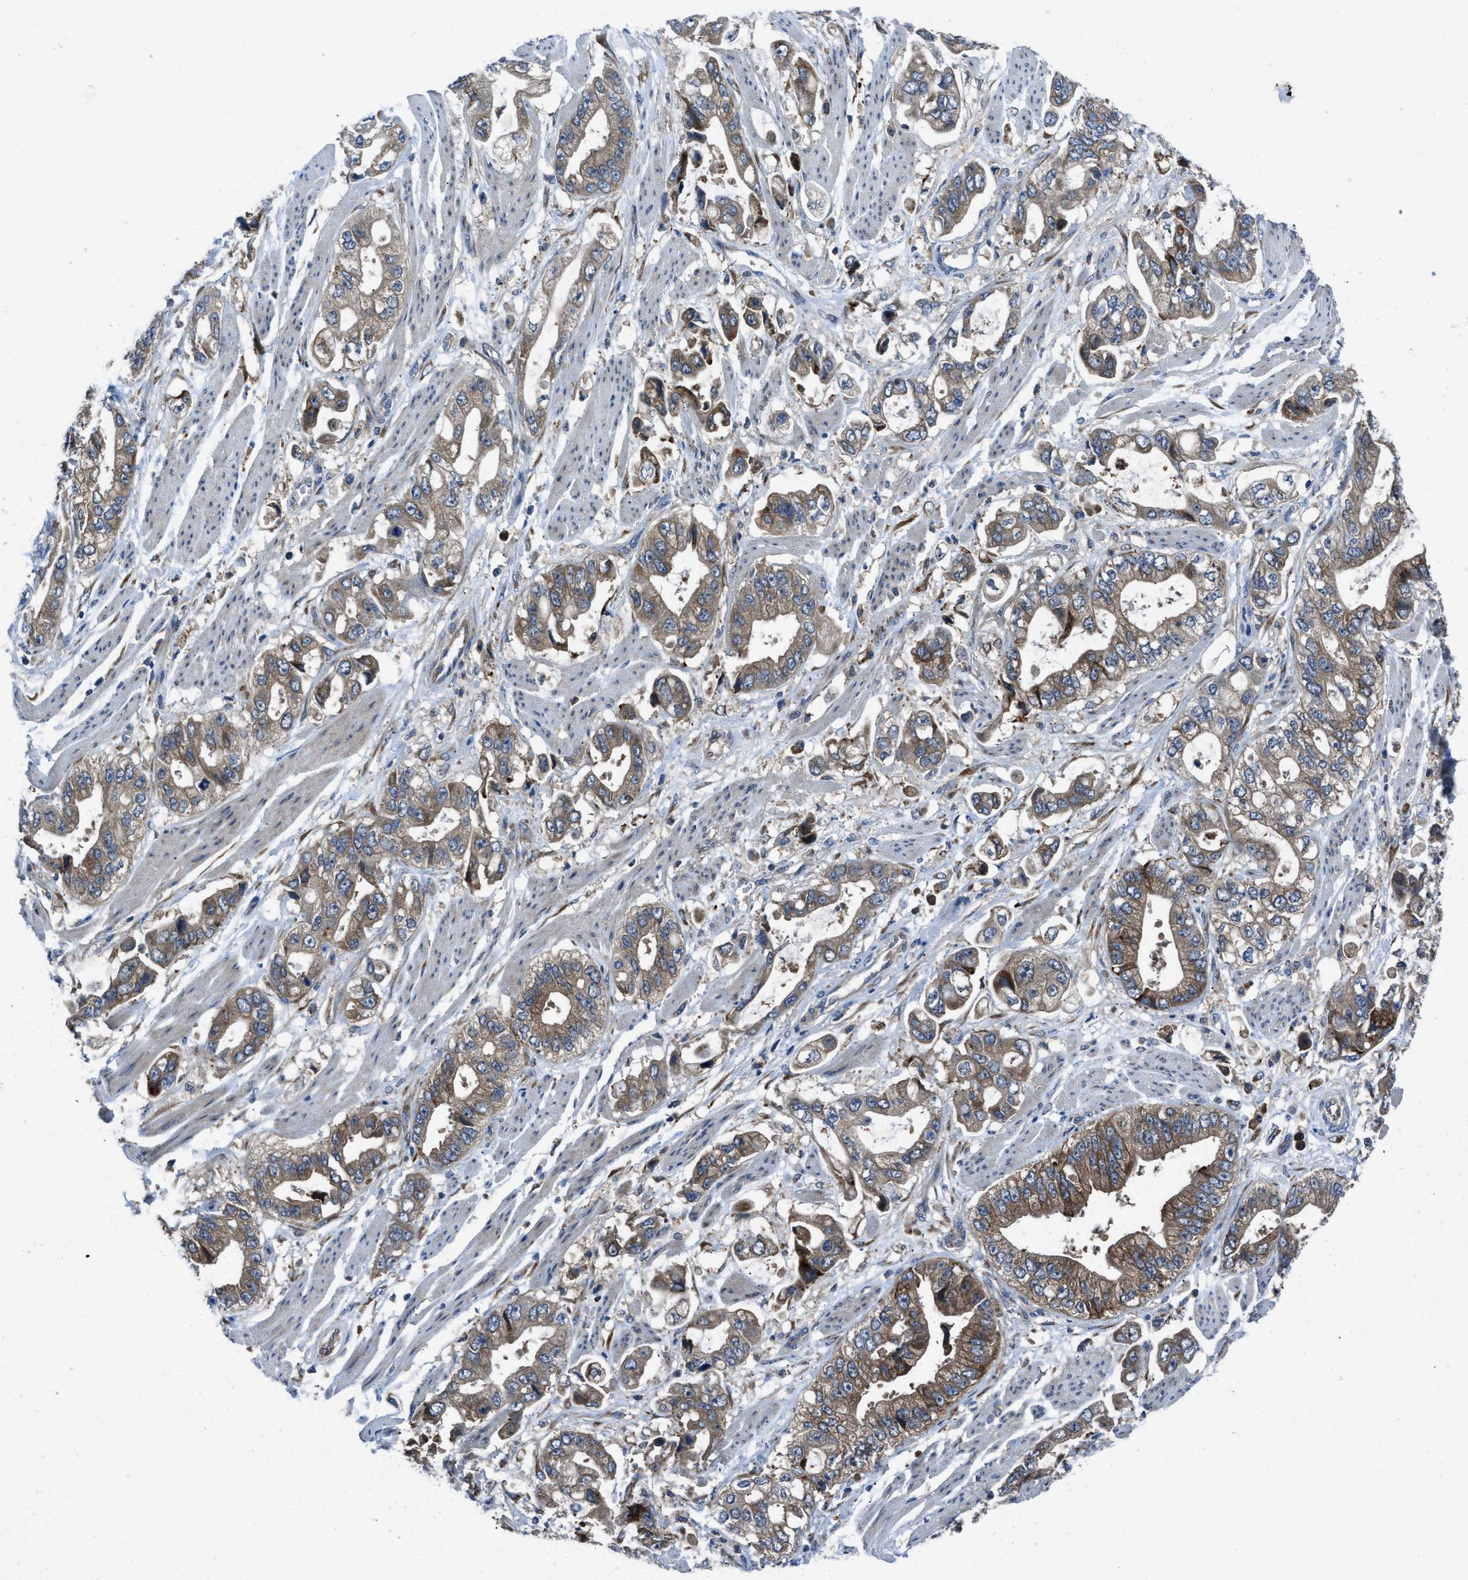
{"staining": {"intensity": "moderate", "quantity": ">75%", "location": "cytoplasmic/membranous"}, "tissue": "stomach cancer", "cell_type": "Tumor cells", "image_type": "cancer", "snomed": [{"axis": "morphology", "description": "Normal tissue, NOS"}, {"axis": "morphology", "description": "Adenocarcinoma, NOS"}, {"axis": "topography", "description": "Stomach"}], "caption": "This image displays stomach cancer stained with immunohistochemistry (IHC) to label a protein in brown. The cytoplasmic/membranous of tumor cells show moderate positivity for the protein. Nuclei are counter-stained blue.", "gene": "MAP3K20", "patient": {"sex": "male", "age": 62}}